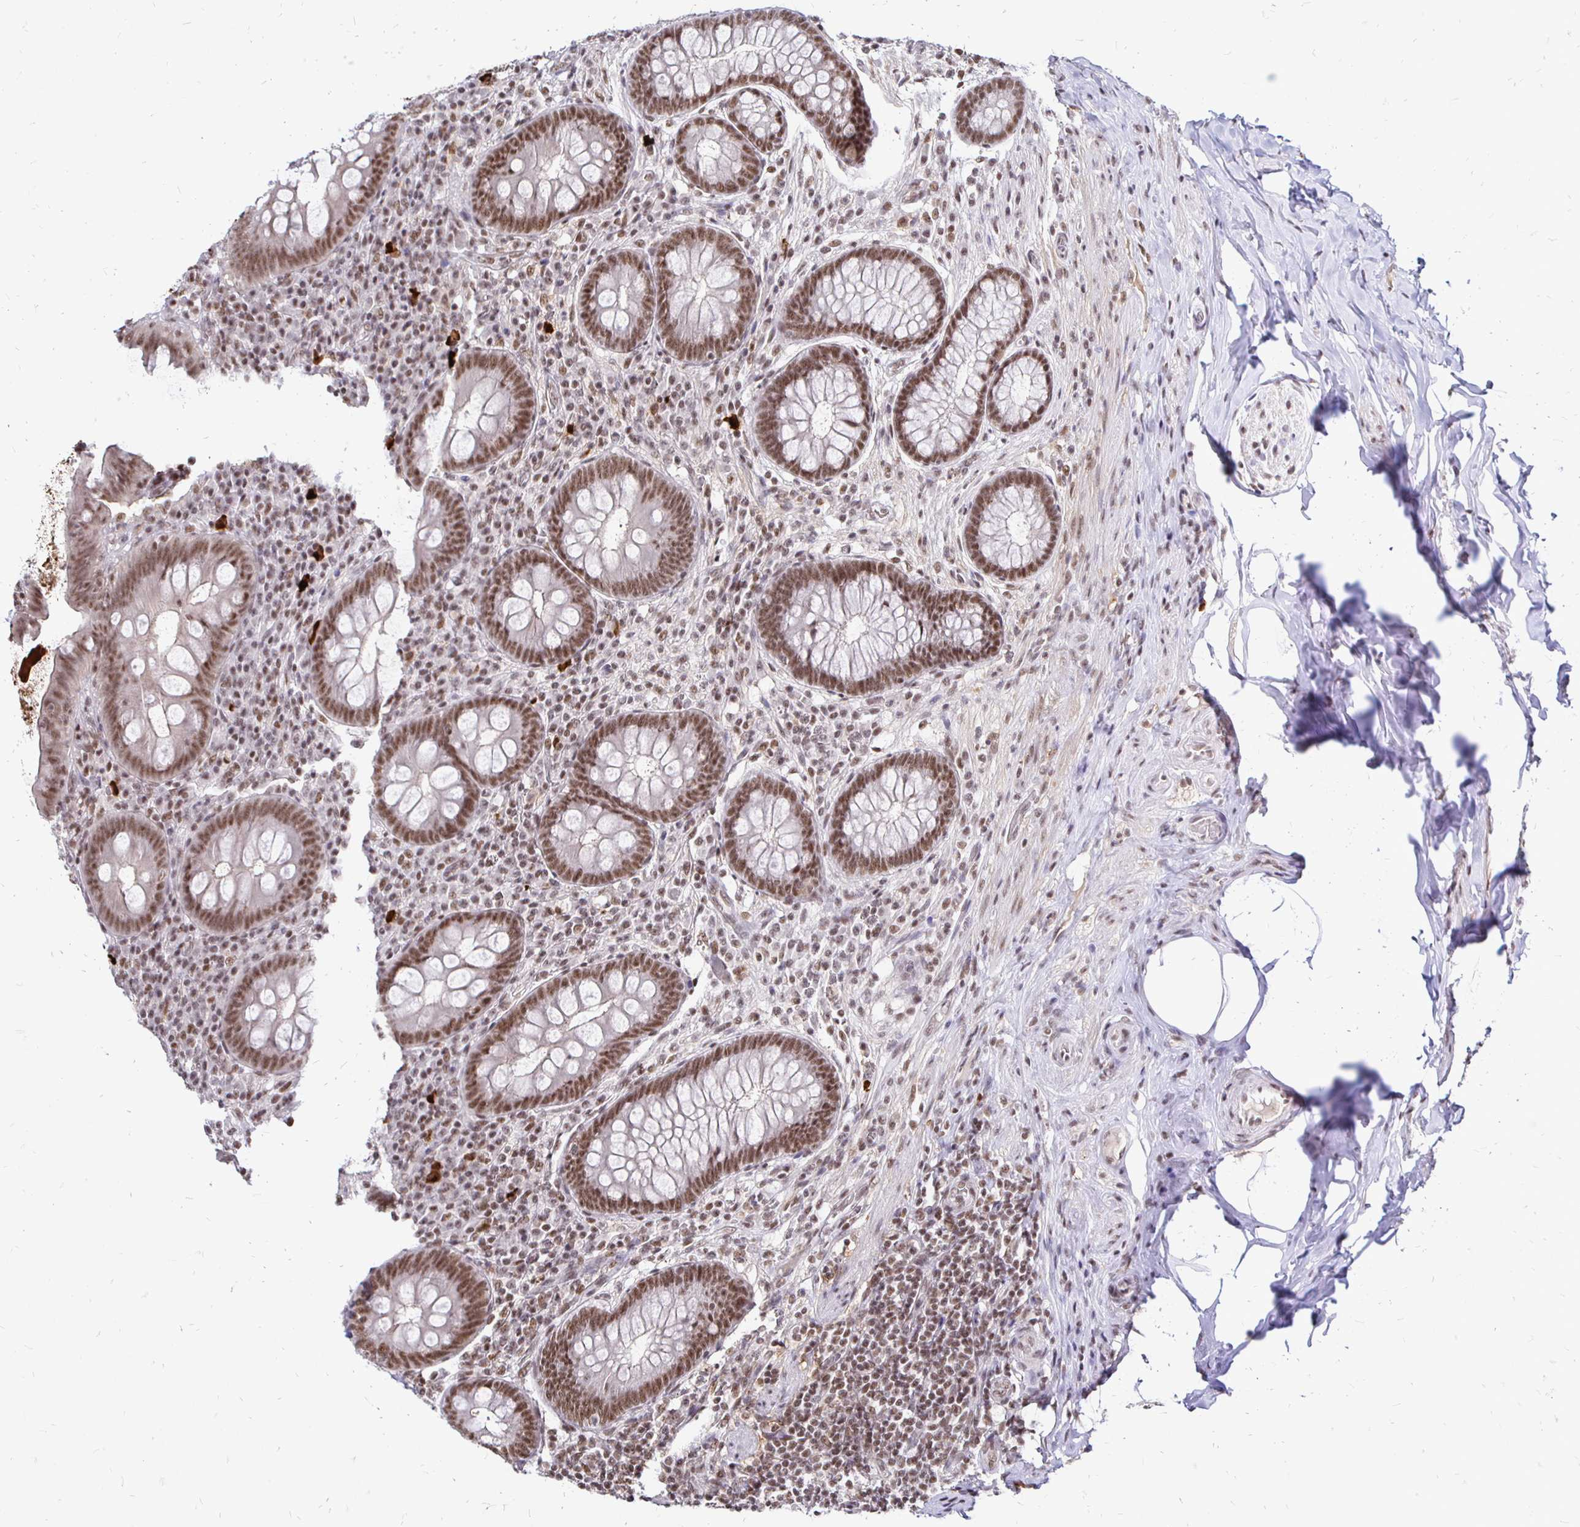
{"staining": {"intensity": "moderate", "quantity": ">75%", "location": "nuclear"}, "tissue": "appendix", "cell_type": "Glandular cells", "image_type": "normal", "snomed": [{"axis": "morphology", "description": "Normal tissue, NOS"}, {"axis": "topography", "description": "Appendix"}], "caption": "The histopathology image displays immunohistochemical staining of normal appendix. There is moderate nuclear positivity is appreciated in about >75% of glandular cells.", "gene": "SIN3A", "patient": {"sex": "male", "age": 71}}